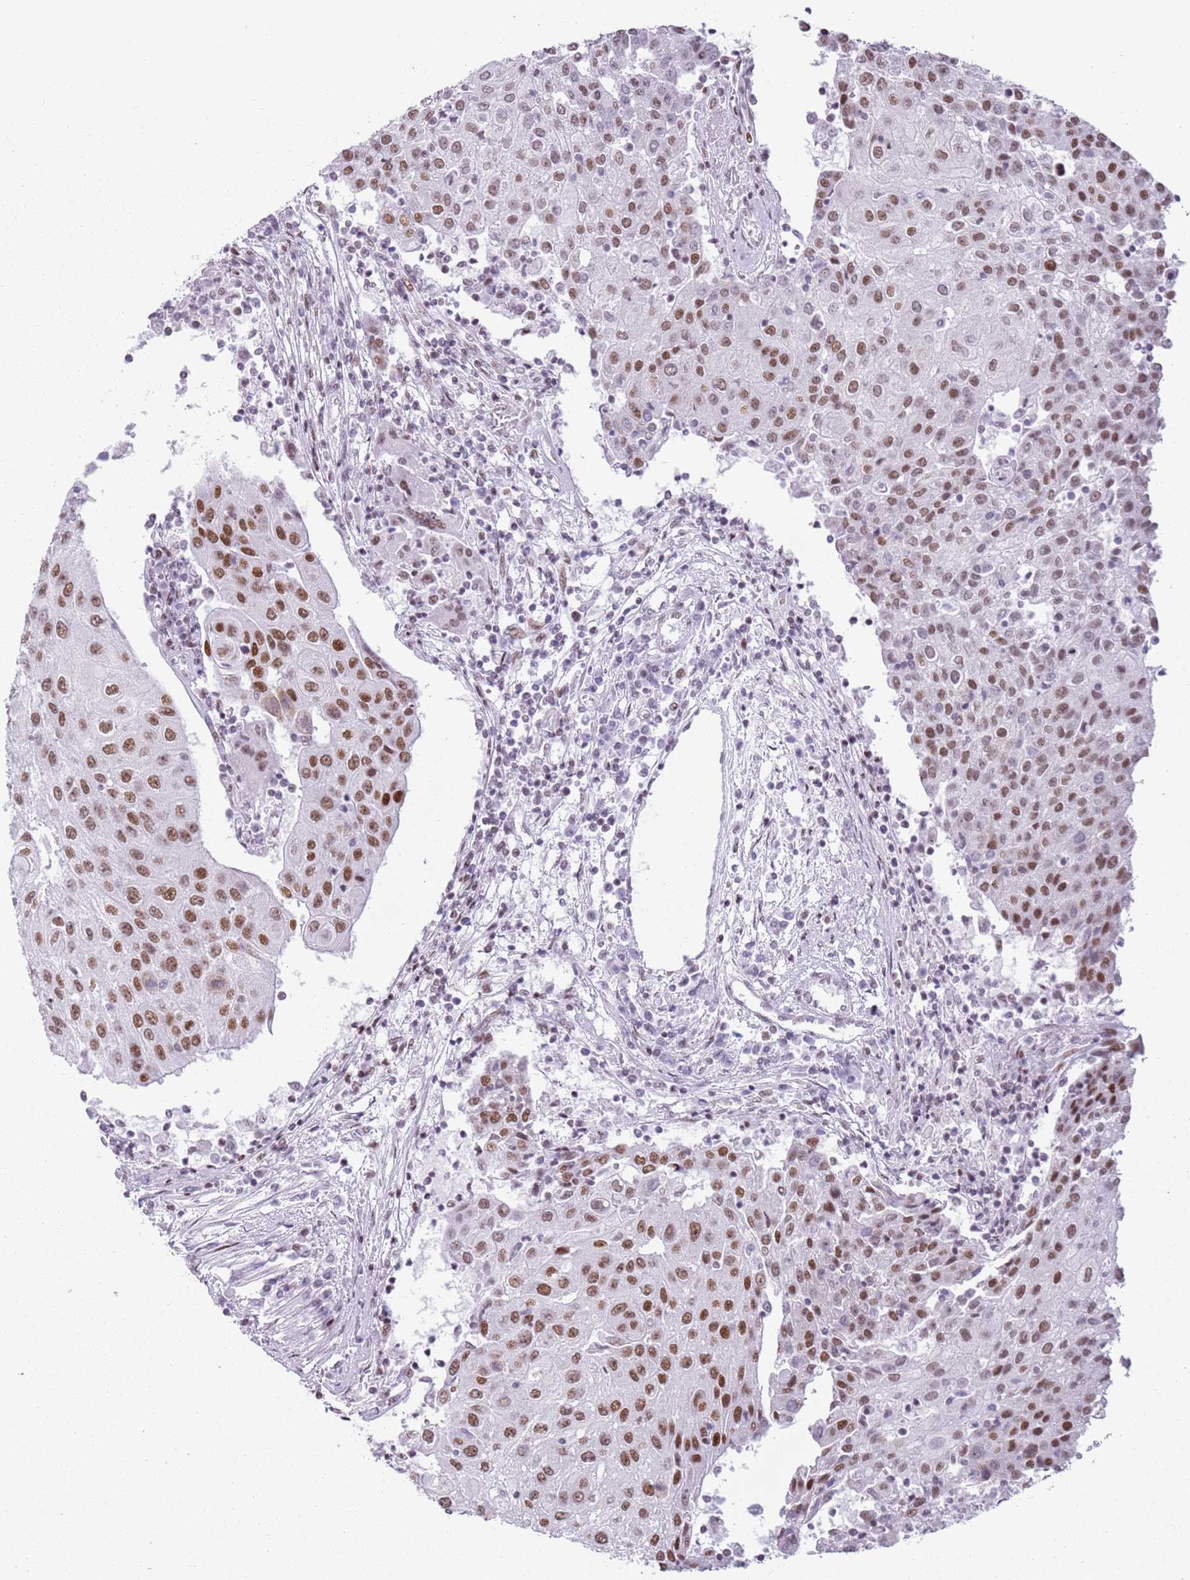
{"staining": {"intensity": "moderate", "quantity": ">75%", "location": "nuclear"}, "tissue": "urothelial cancer", "cell_type": "Tumor cells", "image_type": "cancer", "snomed": [{"axis": "morphology", "description": "Urothelial carcinoma, High grade"}, {"axis": "topography", "description": "Urinary bladder"}], "caption": "Protein staining reveals moderate nuclear positivity in approximately >75% of tumor cells in urothelial carcinoma (high-grade).", "gene": "FAM104B", "patient": {"sex": "female", "age": 85}}